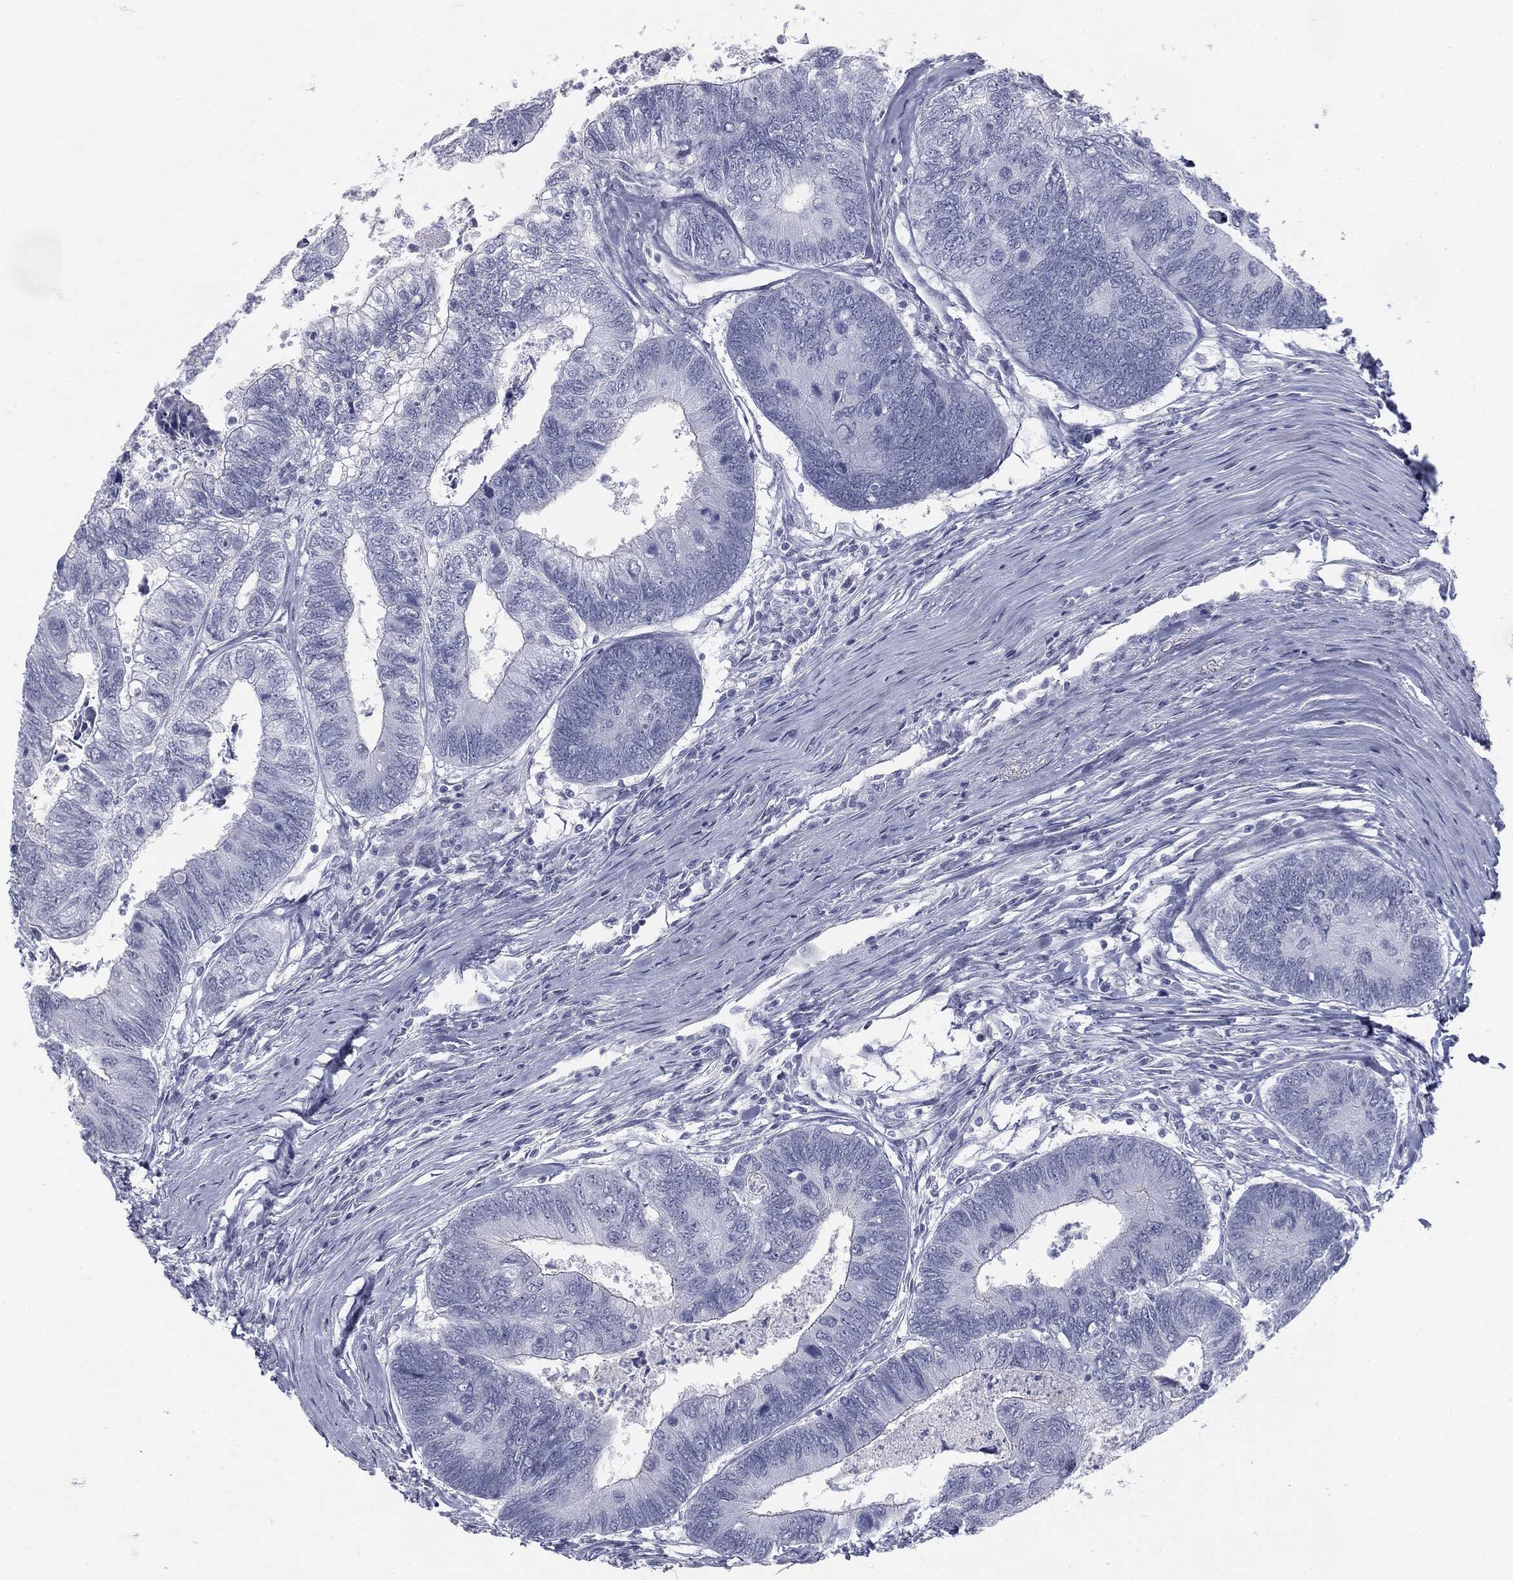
{"staining": {"intensity": "negative", "quantity": "none", "location": "none"}, "tissue": "colorectal cancer", "cell_type": "Tumor cells", "image_type": "cancer", "snomed": [{"axis": "morphology", "description": "Adenocarcinoma, NOS"}, {"axis": "topography", "description": "Colon"}], "caption": "Protein analysis of colorectal adenocarcinoma shows no significant expression in tumor cells.", "gene": "TPO", "patient": {"sex": "female", "age": 67}}